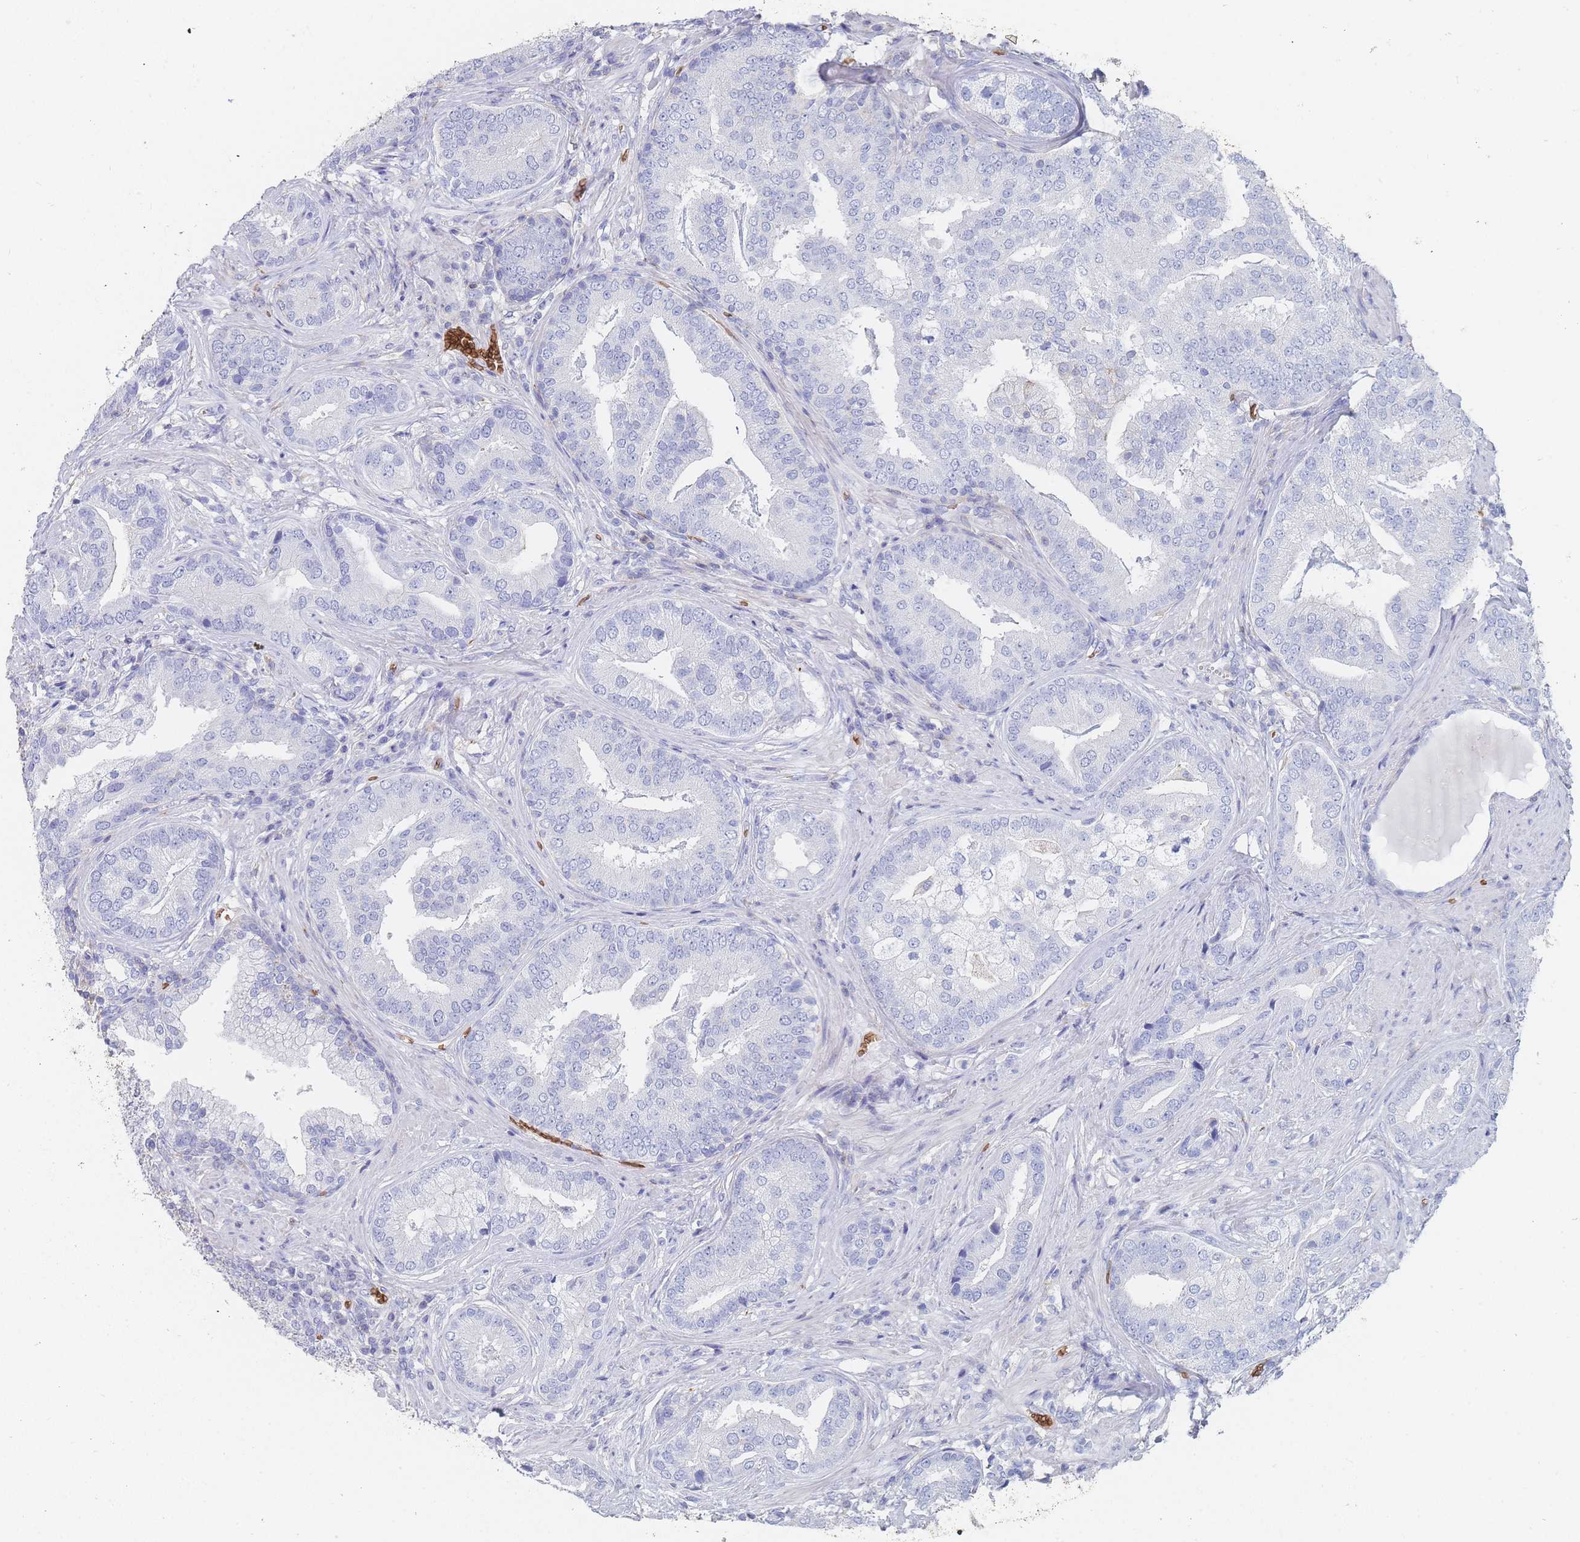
{"staining": {"intensity": "negative", "quantity": "none", "location": "none"}, "tissue": "prostate cancer", "cell_type": "Tumor cells", "image_type": "cancer", "snomed": [{"axis": "morphology", "description": "Adenocarcinoma, High grade"}, {"axis": "topography", "description": "Prostate"}], "caption": "IHC of prostate cancer displays no expression in tumor cells. (DAB (3,3'-diaminobenzidine) IHC visualized using brightfield microscopy, high magnification).", "gene": "SLC2A1", "patient": {"sex": "male", "age": 55}}